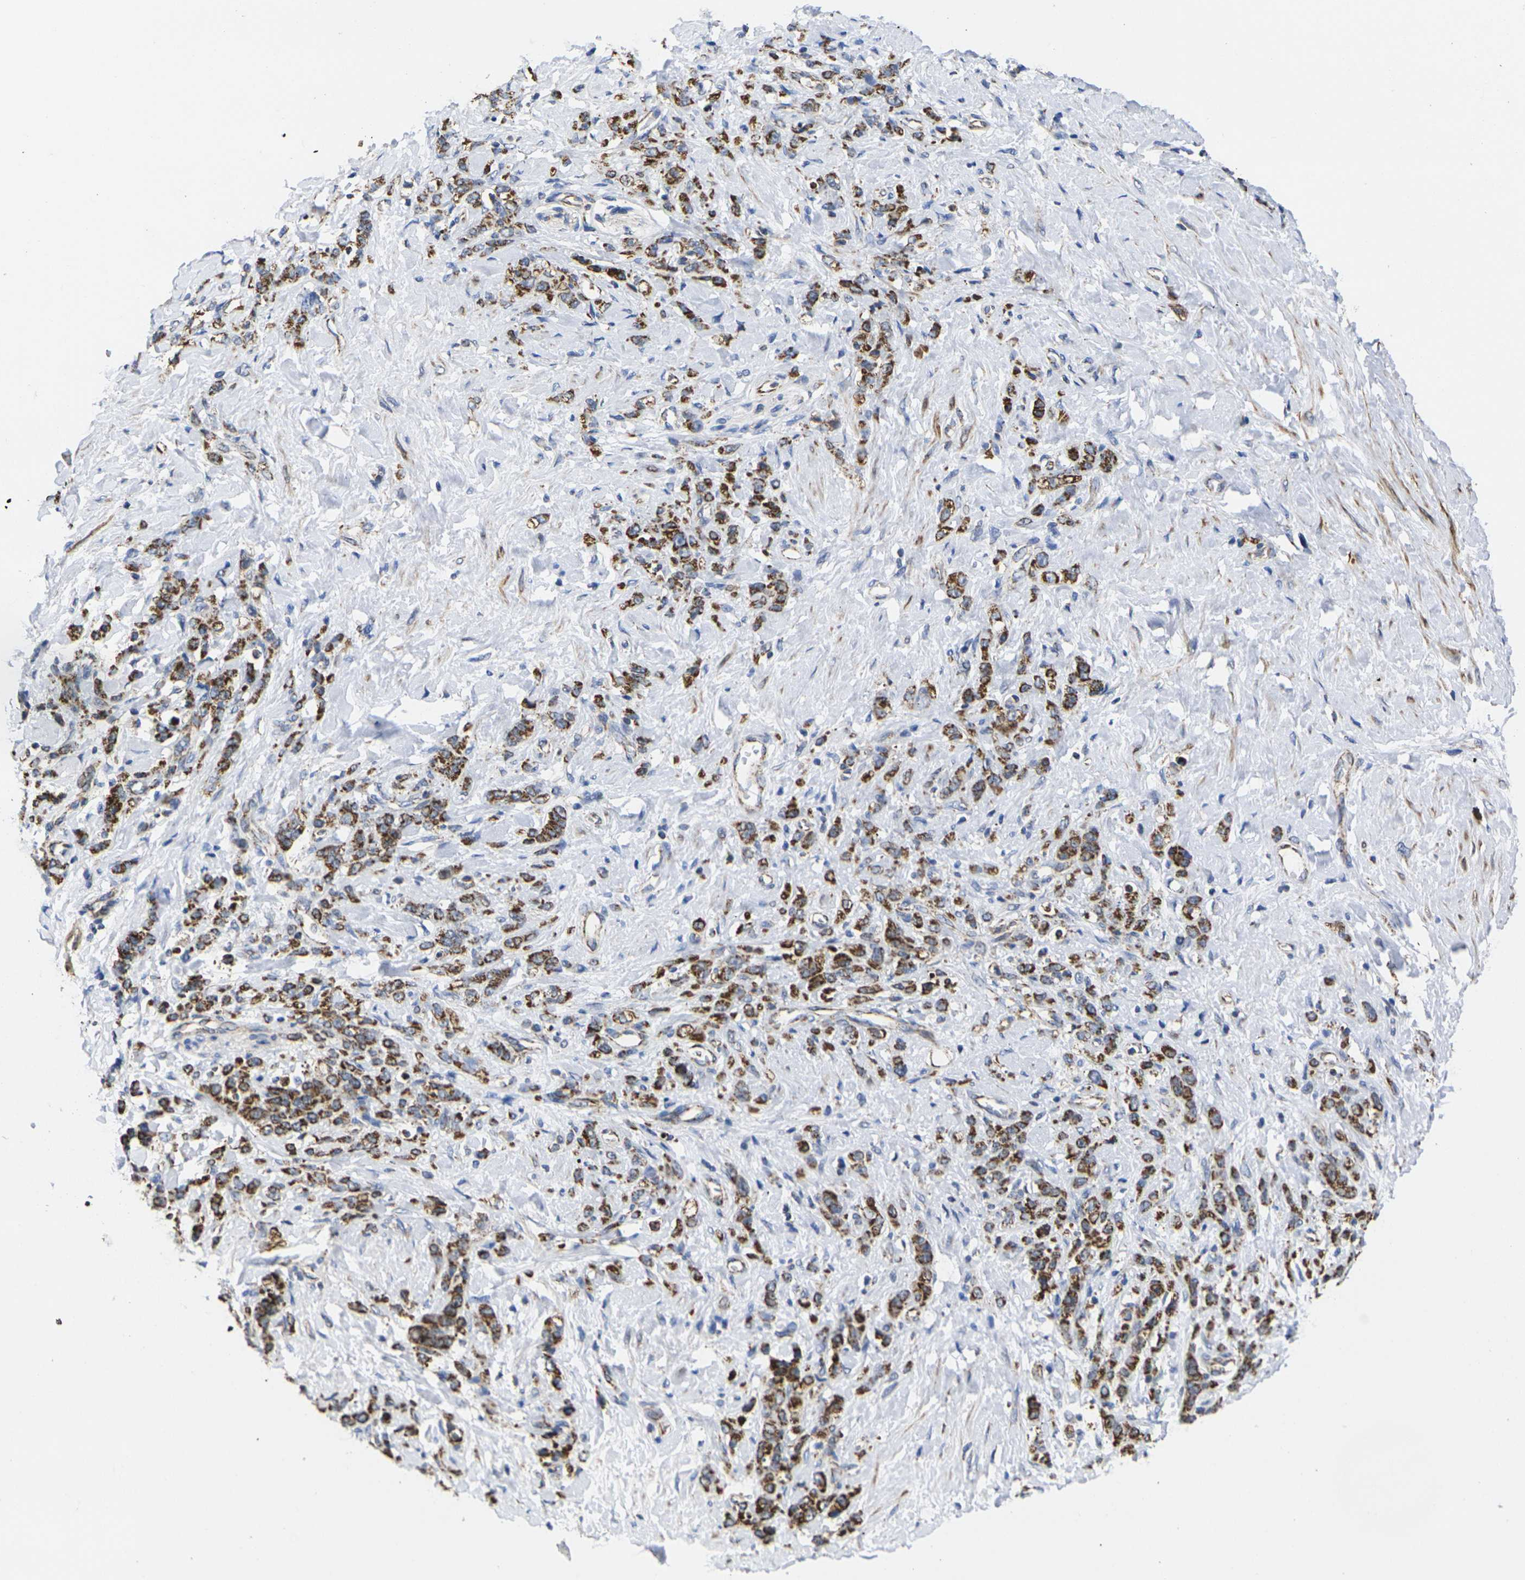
{"staining": {"intensity": "strong", "quantity": ">75%", "location": "cytoplasmic/membranous"}, "tissue": "stomach cancer", "cell_type": "Tumor cells", "image_type": "cancer", "snomed": [{"axis": "morphology", "description": "Adenocarcinoma, NOS"}, {"axis": "topography", "description": "Stomach"}], "caption": "Adenocarcinoma (stomach) tissue reveals strong cytoplasmic/membranous expression in about >75% of tumor cells", "gene": "P2RY11", "patient": {"sex": "male", "age": 82}}